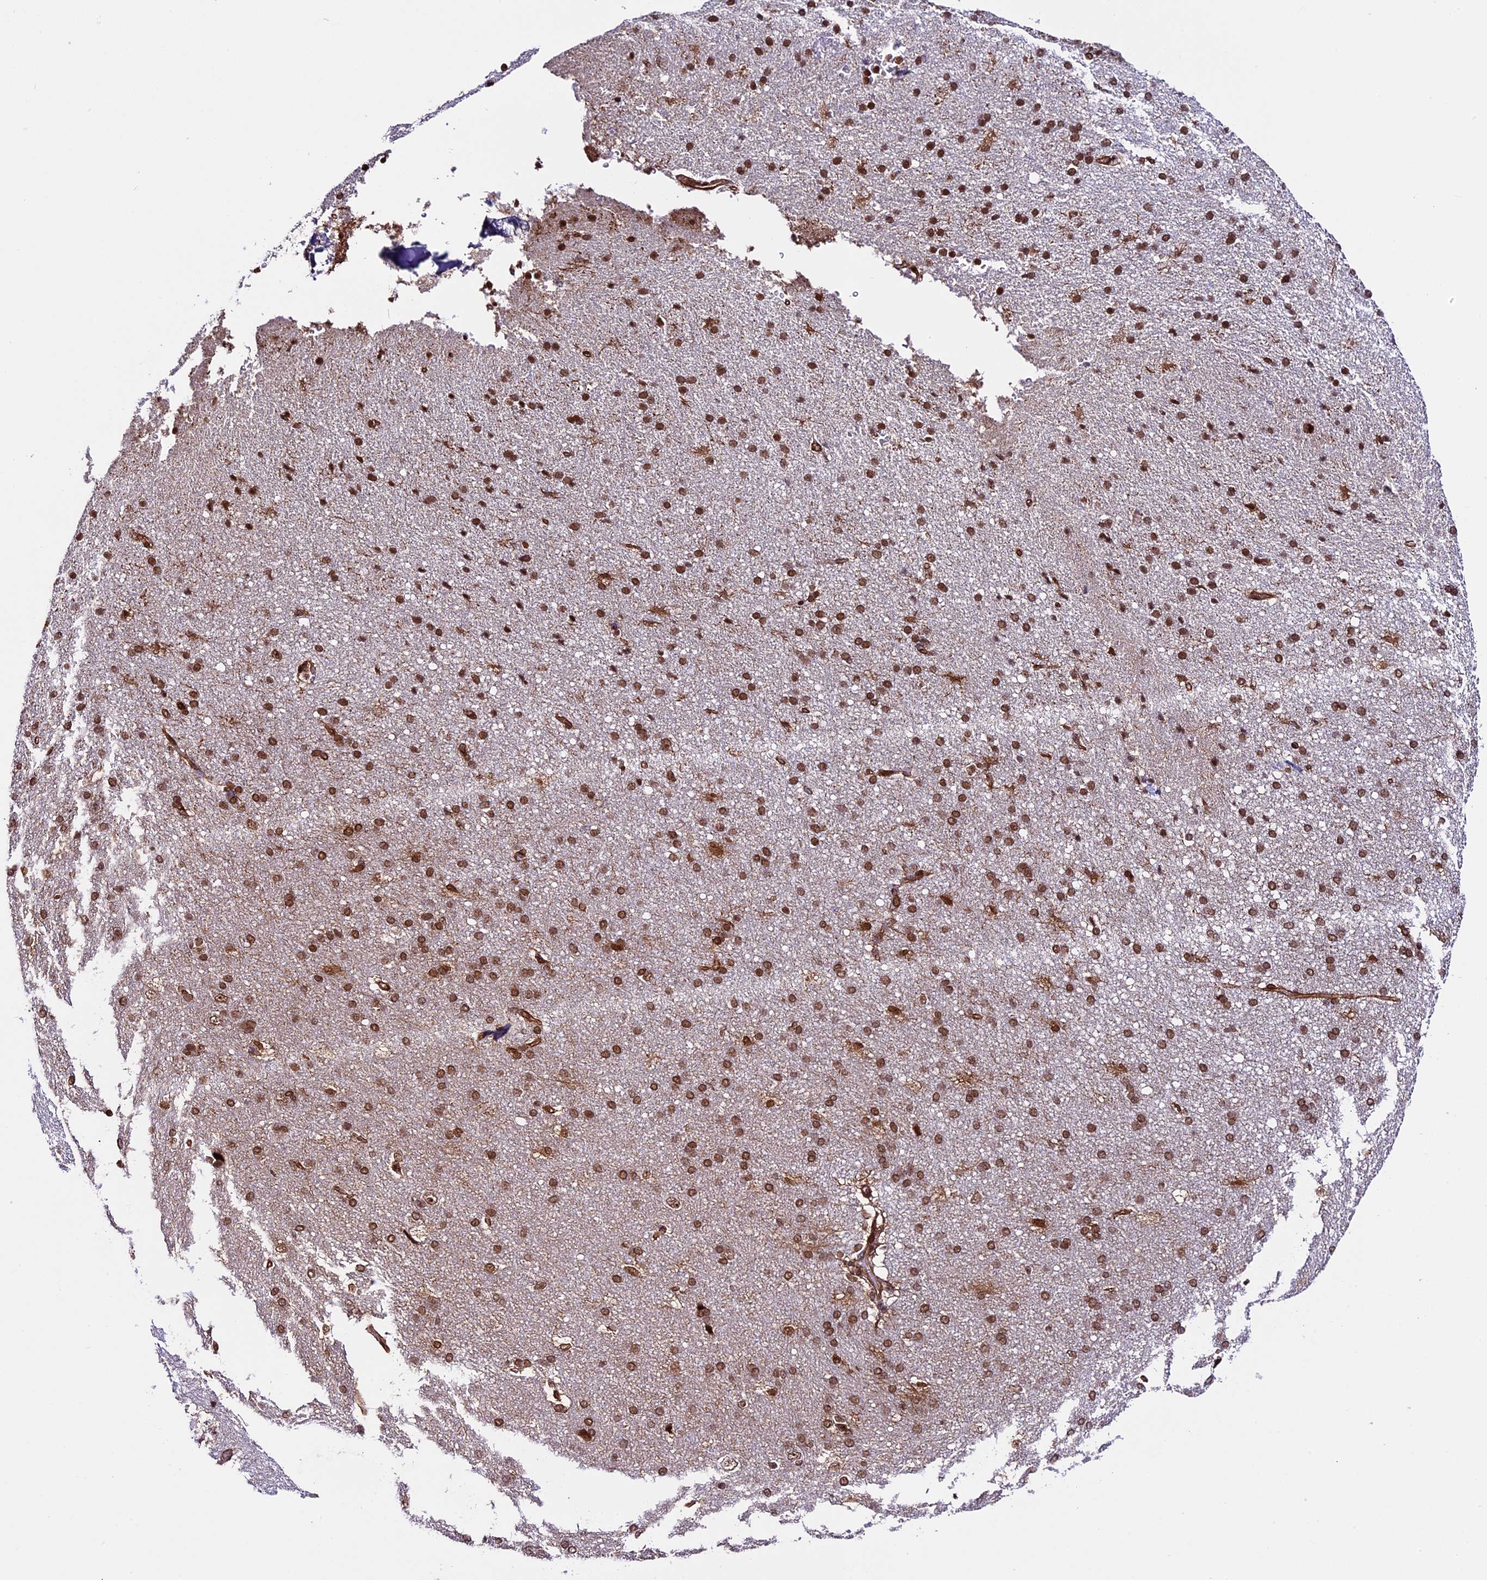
{"staining": {"intensity": "strong", "quantity": ">75%", "location": "cytoplasmic/membranous,nuclear"}, "tissue": "cerebral cortex", "cell_type": "Endothelial cells", "image_type": "normal", "snomed": [{"axis": "morphology", "description": "Normal tissue, NOS"}, {"axis": "topography", "description": "Cerebral cortex"}], "caption": "Cerebral cortex stained with a brown dye shows strong cytoplasmic/membranous,nuclear positive positivity in approximately >75% of endothelial cells.", "gene": "MPHOSPH8", "patient": {"sex": "male", "age": 62}}